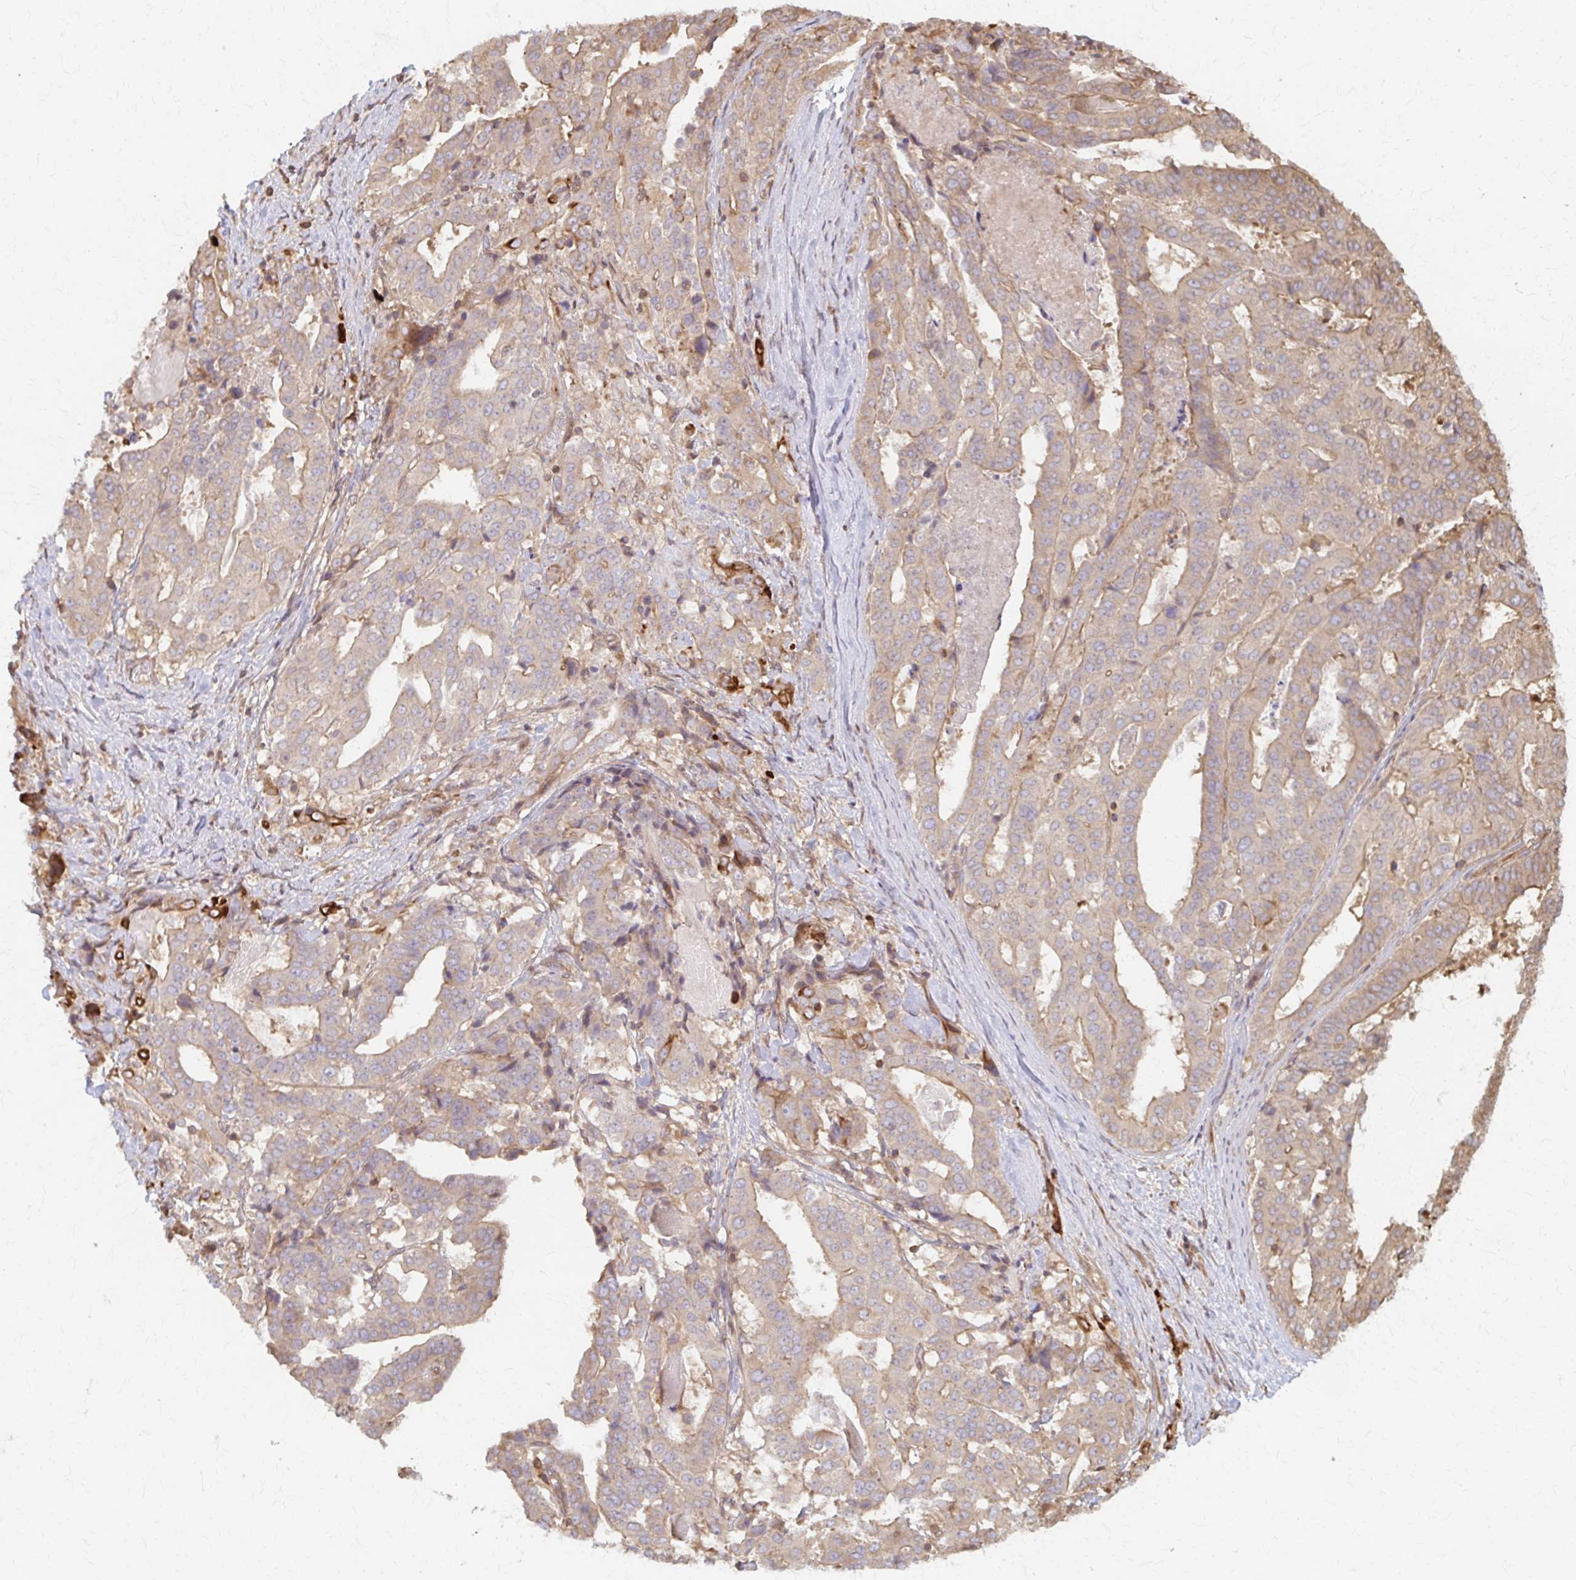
{"staining": {"intensity": "moderate", "quantity": ">75%", "location": "cytoplasmic/membranous"}, "tissue": "stomach cancer", "cell_type": "Tumor cells", "image_type": "cancer", "snomed": [{"axis": "morphology", "description": "Adenocarcinoma, NOS"}, {"axis": "topography", "description": "Stomach"}], "caption": "Stomach cancer (adenocarcinoma) was stained to show a protein in brown. There is medium levels of moderate cytoplasmic/membranous positivity in about >75% of tumor cells.", "gene": "ARHGAP35", "patient": {"sex": "male", "age": 48}}